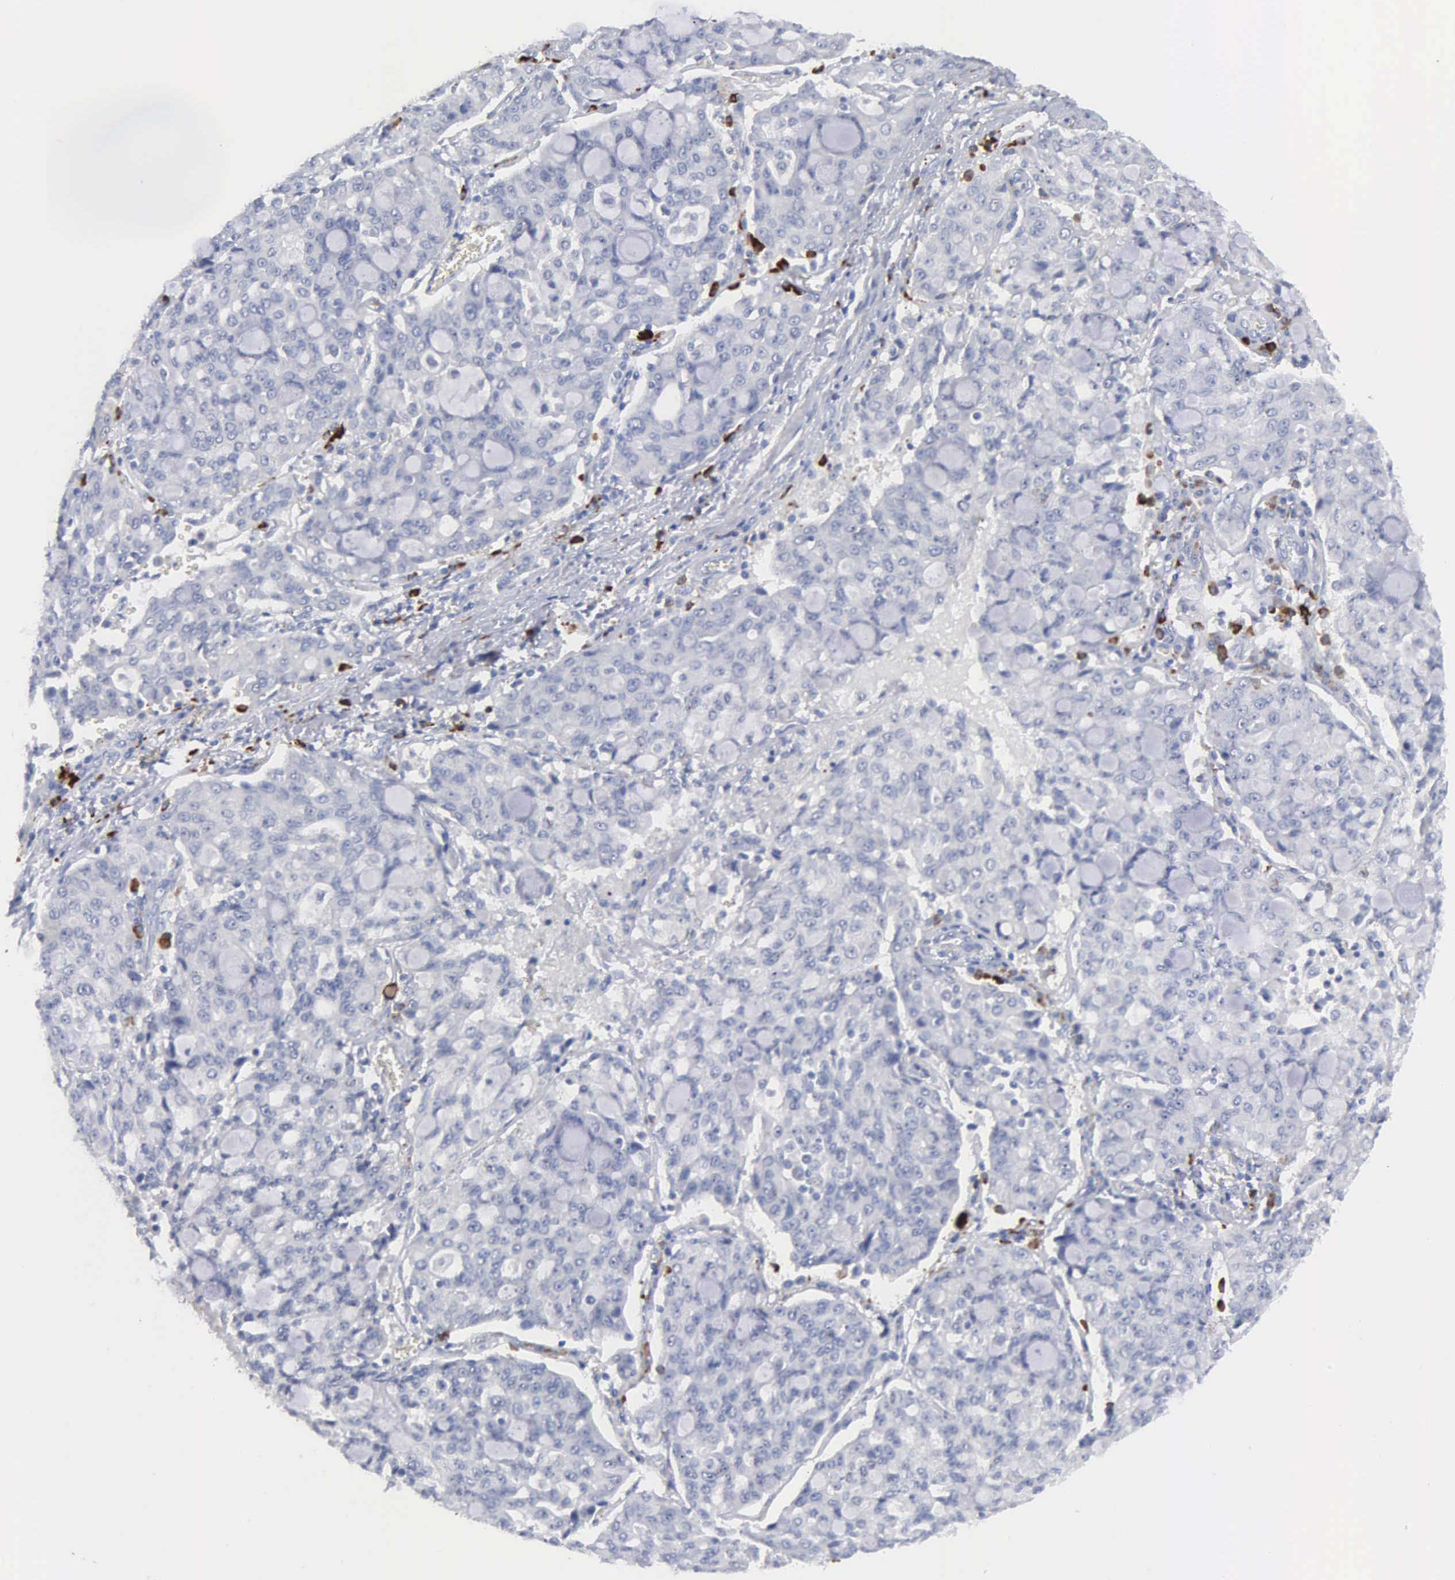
{"staining": {"intensity": "negative", "quantity": "none", "location": "none"}, "tissue": "lung cancer", "cell_type": "Tumor cells", "image_type": "cancer", "snomed": [{"axis": "morphology", "description": "Adenocarcinoma, NOS"}, {"axis": "topography", "description": "Lung"}], "caption": "DAB (3,3'-diaminobenzidine) immunohistochemical staining of lung cancer shows no significant positivity in tumor cells.", "gene": "ASPHD2", "patient": {"sex": "female", "age": 44}}